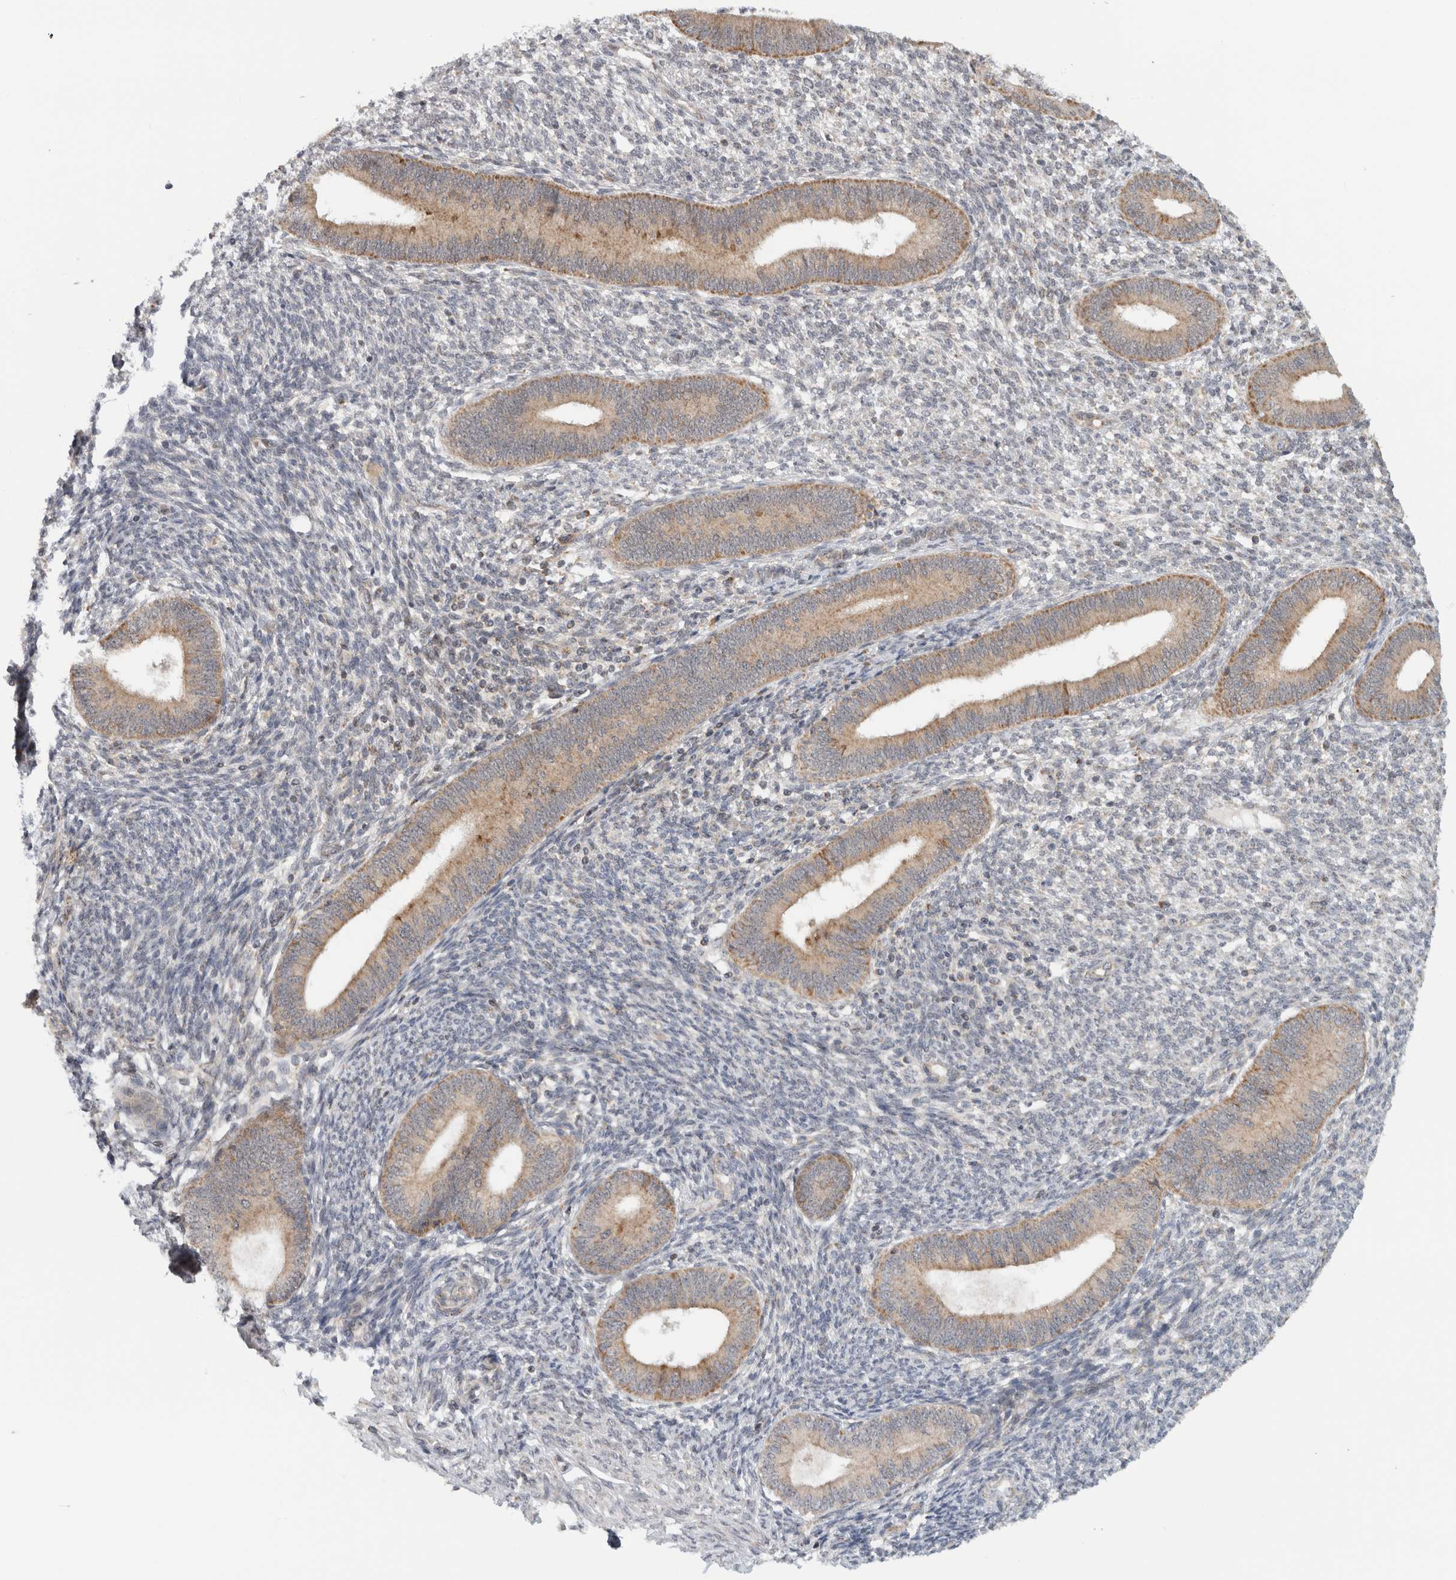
{"staining": {"intensity": "negative", "quantity": "none", "location": "none"}, "tissue": "endometrium", "cell_type": "Cells in endometrial stroma", "image_type": "normal", "snomed": [{"axis": "morphology", "description": "Normal tissue, NOS"}, {"axis": "topography", "description": "Endometrium"}], "caption": "IHC histopathology image of benign endometrium stained for a protein (brown), which demonstrates no staining in cells in endometrial stroma. (DAB IHC, high magnification).", "gene": "CMC2", "patient": {"sex": "female", "age": 46}}